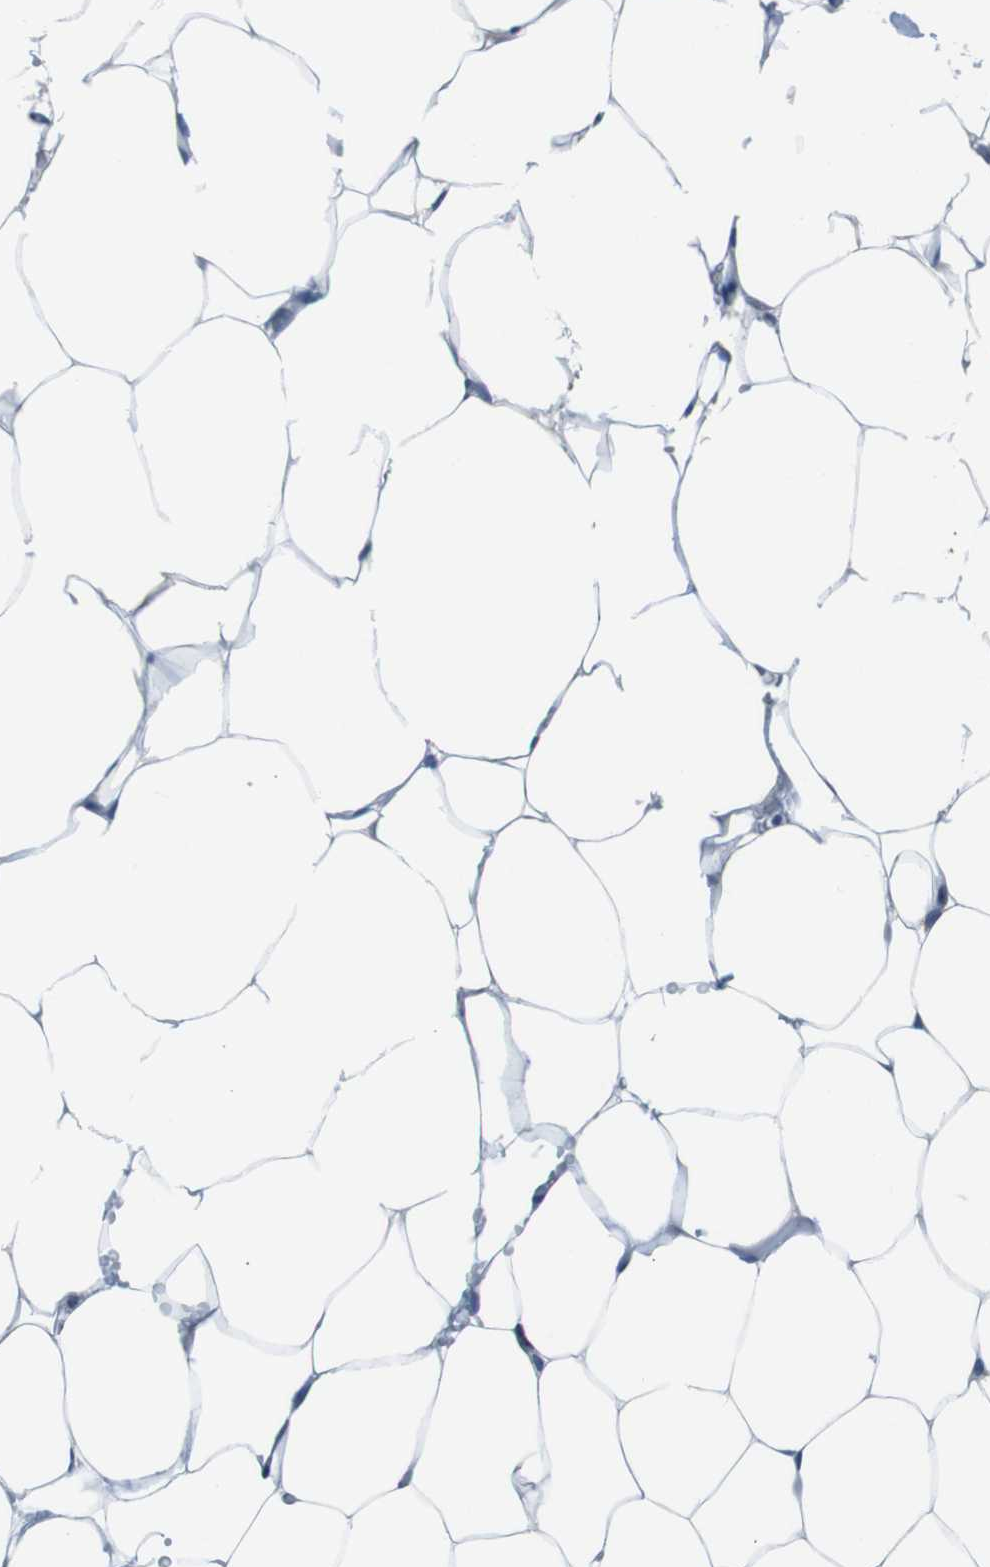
{"staining": {"intensity": "negative", "quantity": "none", "location": "none"}, "tissue": "adipose tissue", "cell_type": "Adipocytes", "image_type": "normal", "snomed": [{"axis": "morphology", "description": "Normal tissue, NOS"}, {"axis": "topography", "description": "Breast"}, {"axis": "topography", "description": "Adipose tissue"}], "caption": "The immunohistochemistry (IHC) photomicrograph has no significant staining in adipocytes of adipose tissue. (Stains: DAB IHC with hematoxylin counter stain, Microscopy: brightfield microscopy at high magnification).", "gene": "TULP3", "patient": {"sex": "female", "age": 25}}